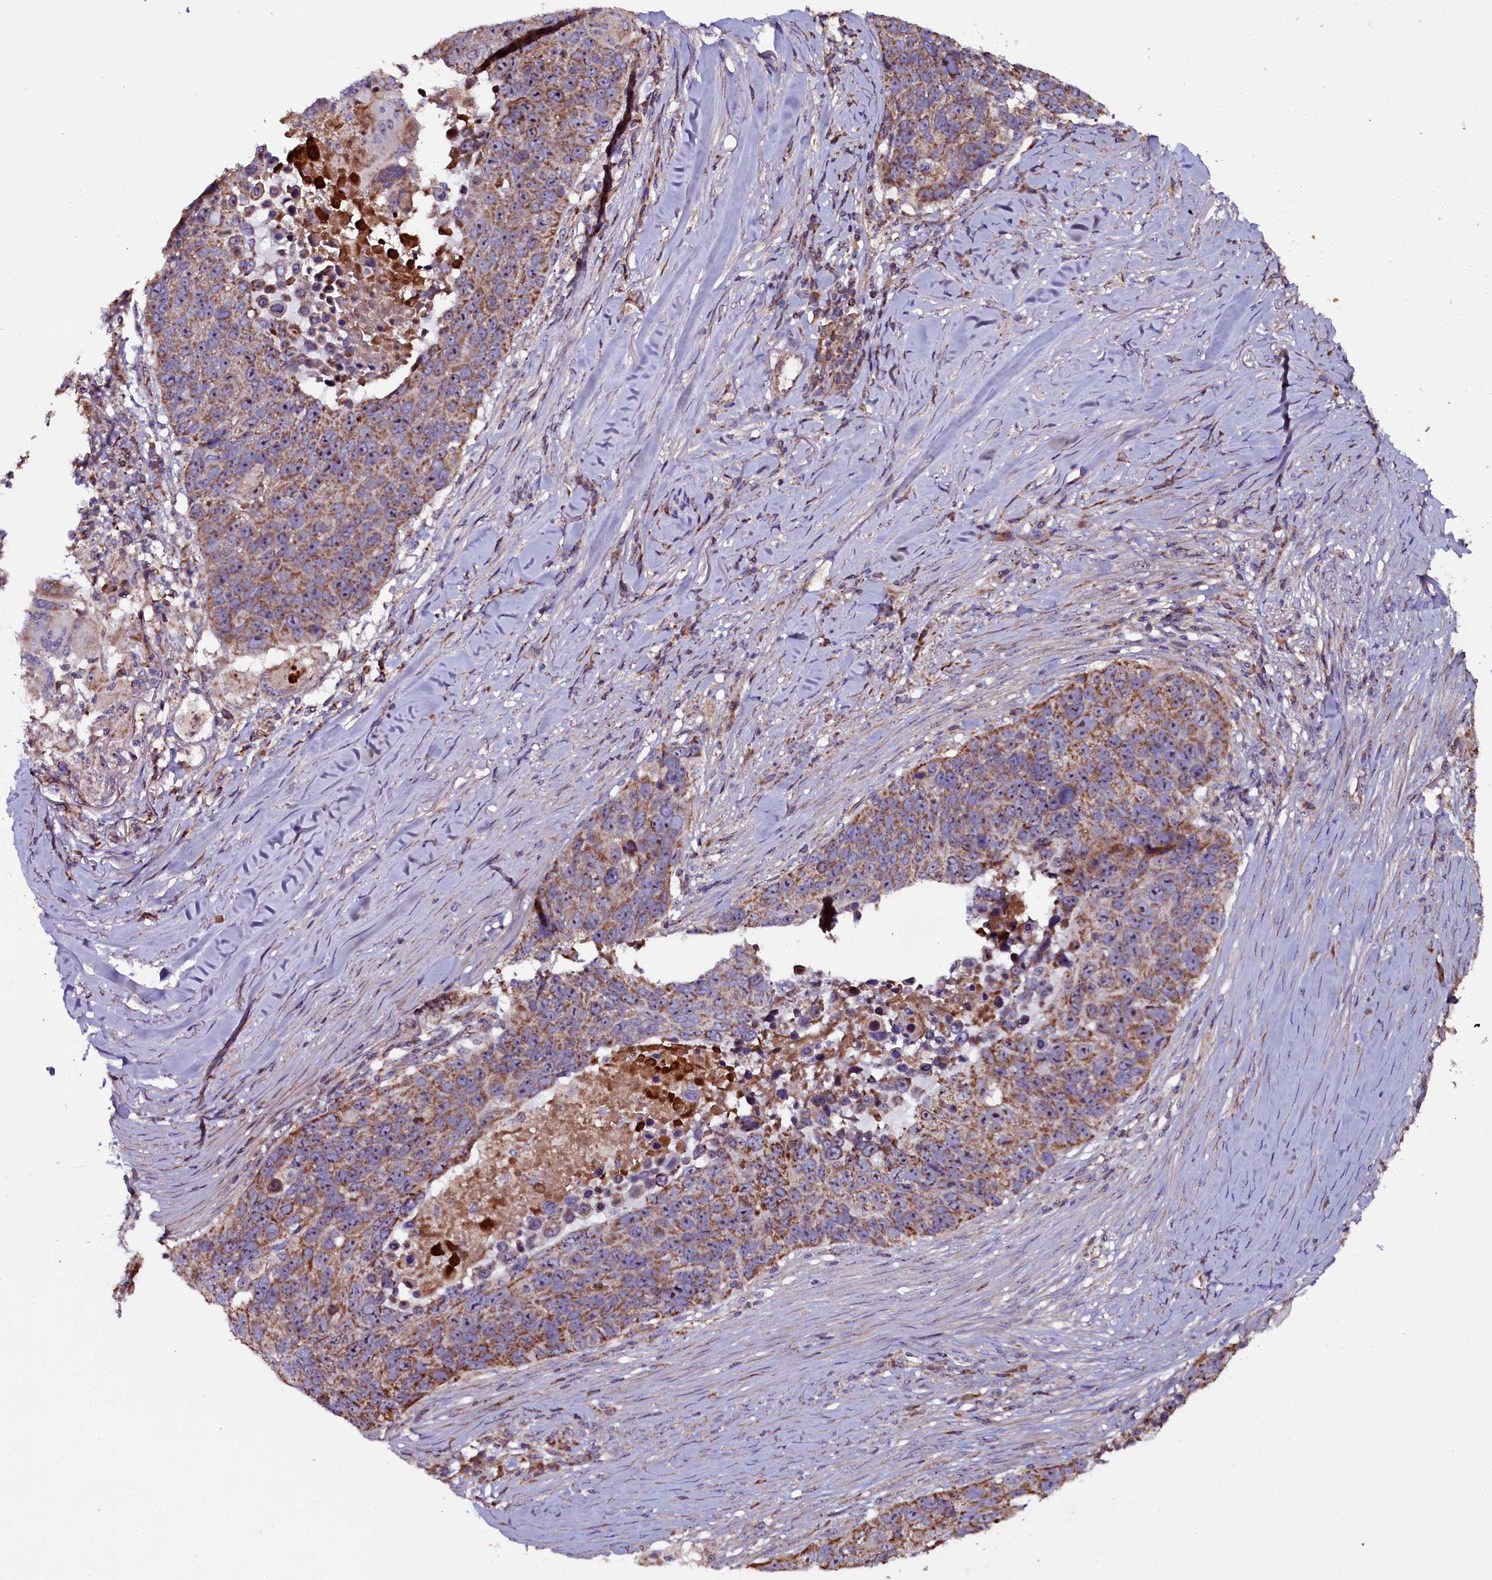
{"staining": {"intensity": "moderate", "quantity": ">75%", "location": "cytoplasmic/membranous"}, "tissue": "lung cancer", "cell_type": "Tumor cells", "image_type": "cancer", "snomed": [{"axis": "morphology", "description": "Normal tissue, NOS"}, {"axis": "morphology", "description": "Squamous cell carcinoma, NOS"}, {"axis": "topography", "description": "Lymph node"}, {"axis": "topography", "description": "Lung"}], "caption": "DAB (3,3'-diaminobenzidine) immunohistochemical staining of human lung cancer (squamous cell carcinoma) displays moderate cytoplasmic/membranous protein staining in about >75% of tumor cells.", "gene": "NAA80", "patient": {"sex": "male", "age": 66}}